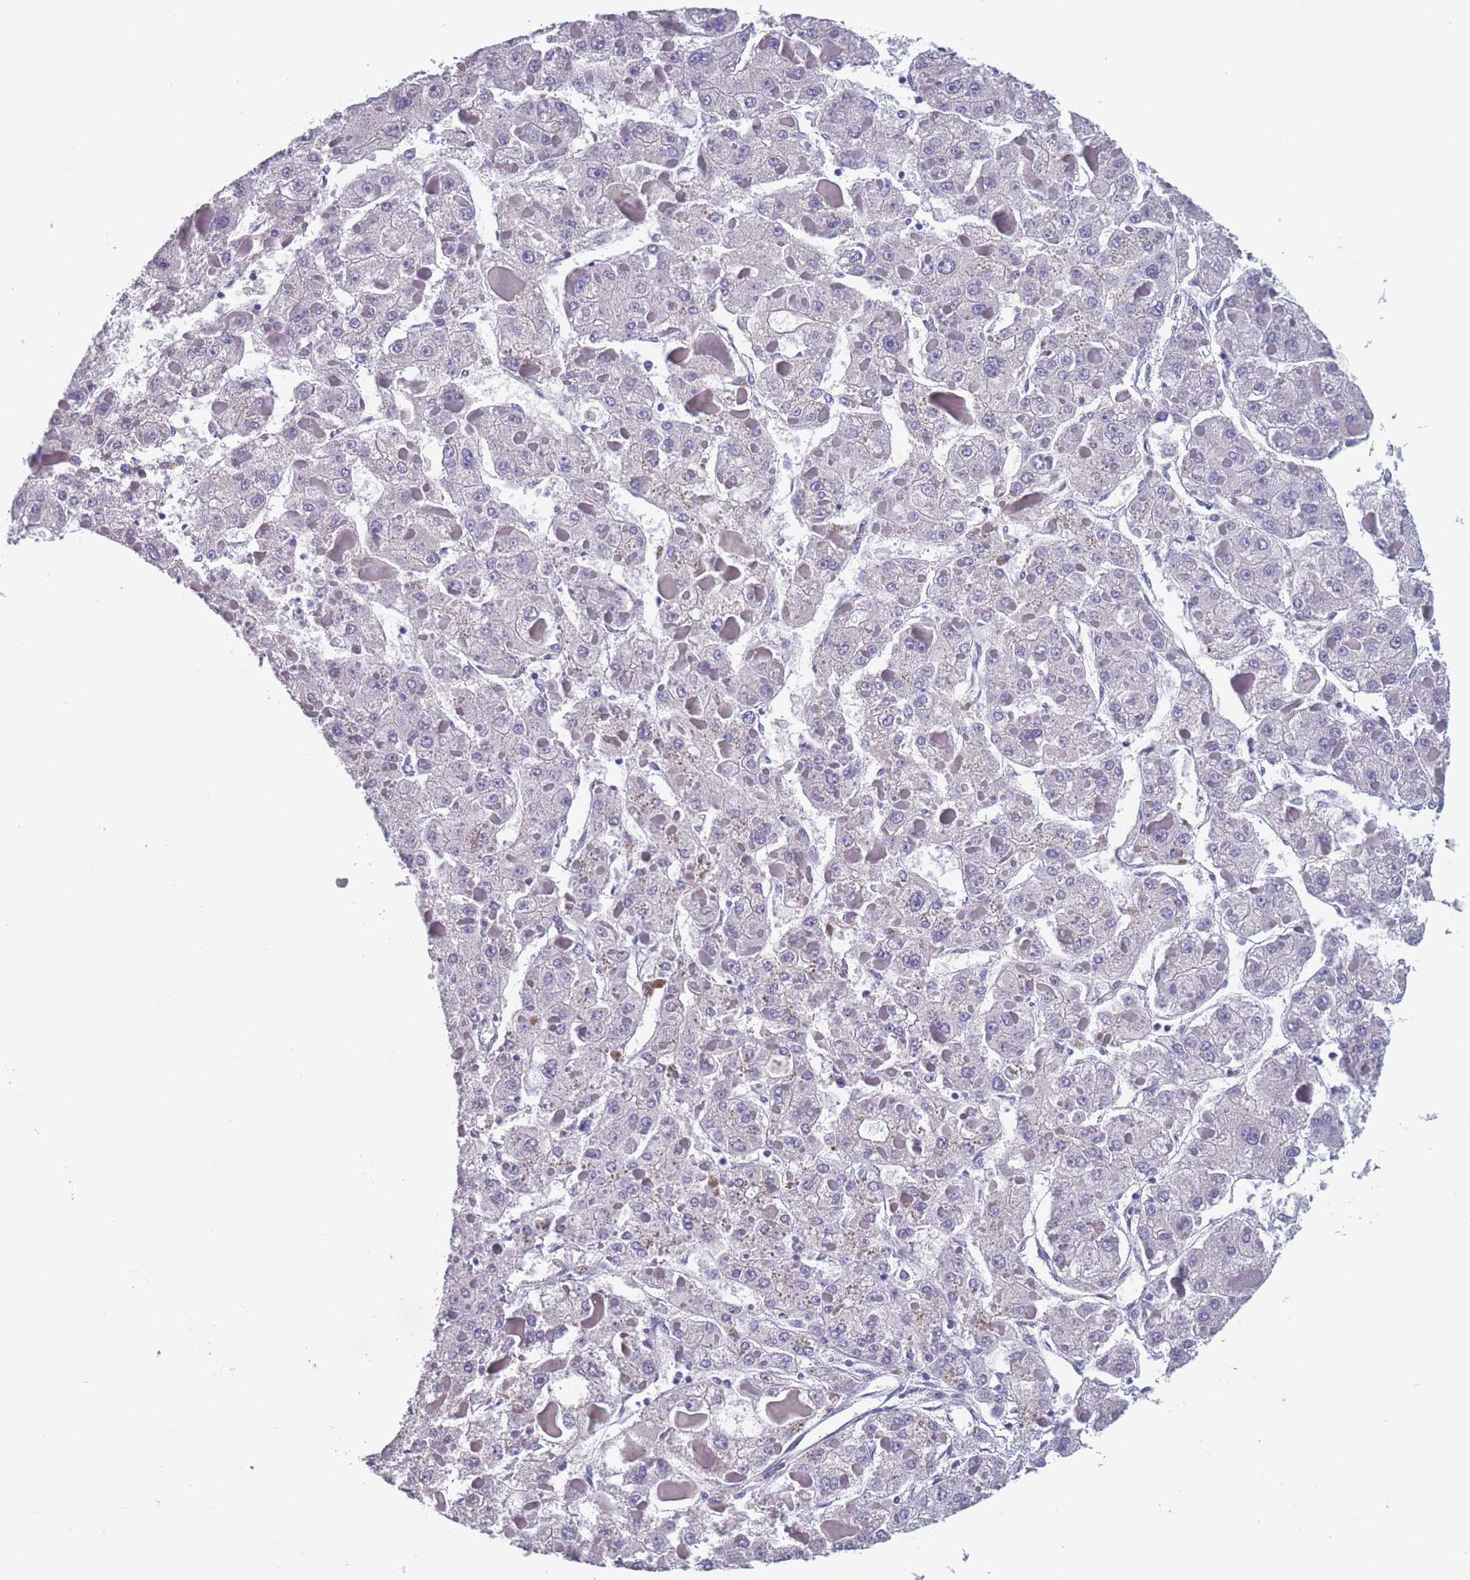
{"staining": {"intensity": "negative", "quantity": "none", "location": "none"}, "tissue": "liver cancer", "cell_type": "Tumor cells", "image_type": "cancer", "snomed": [{"axis": "morphology", "description": "Carcinoma, Hepatocellular, NOS"}, {"axis": "topography", "description": "Liver"}], "caption": "This image is of liver hepatocellular carcinoma stained with IHC to label a protein in brown with the nuclei are counter-stained blue. There is no positivity in tumor cells.", "gene": "OR4C5", "patient": {"sex": "female", "age": 73}}